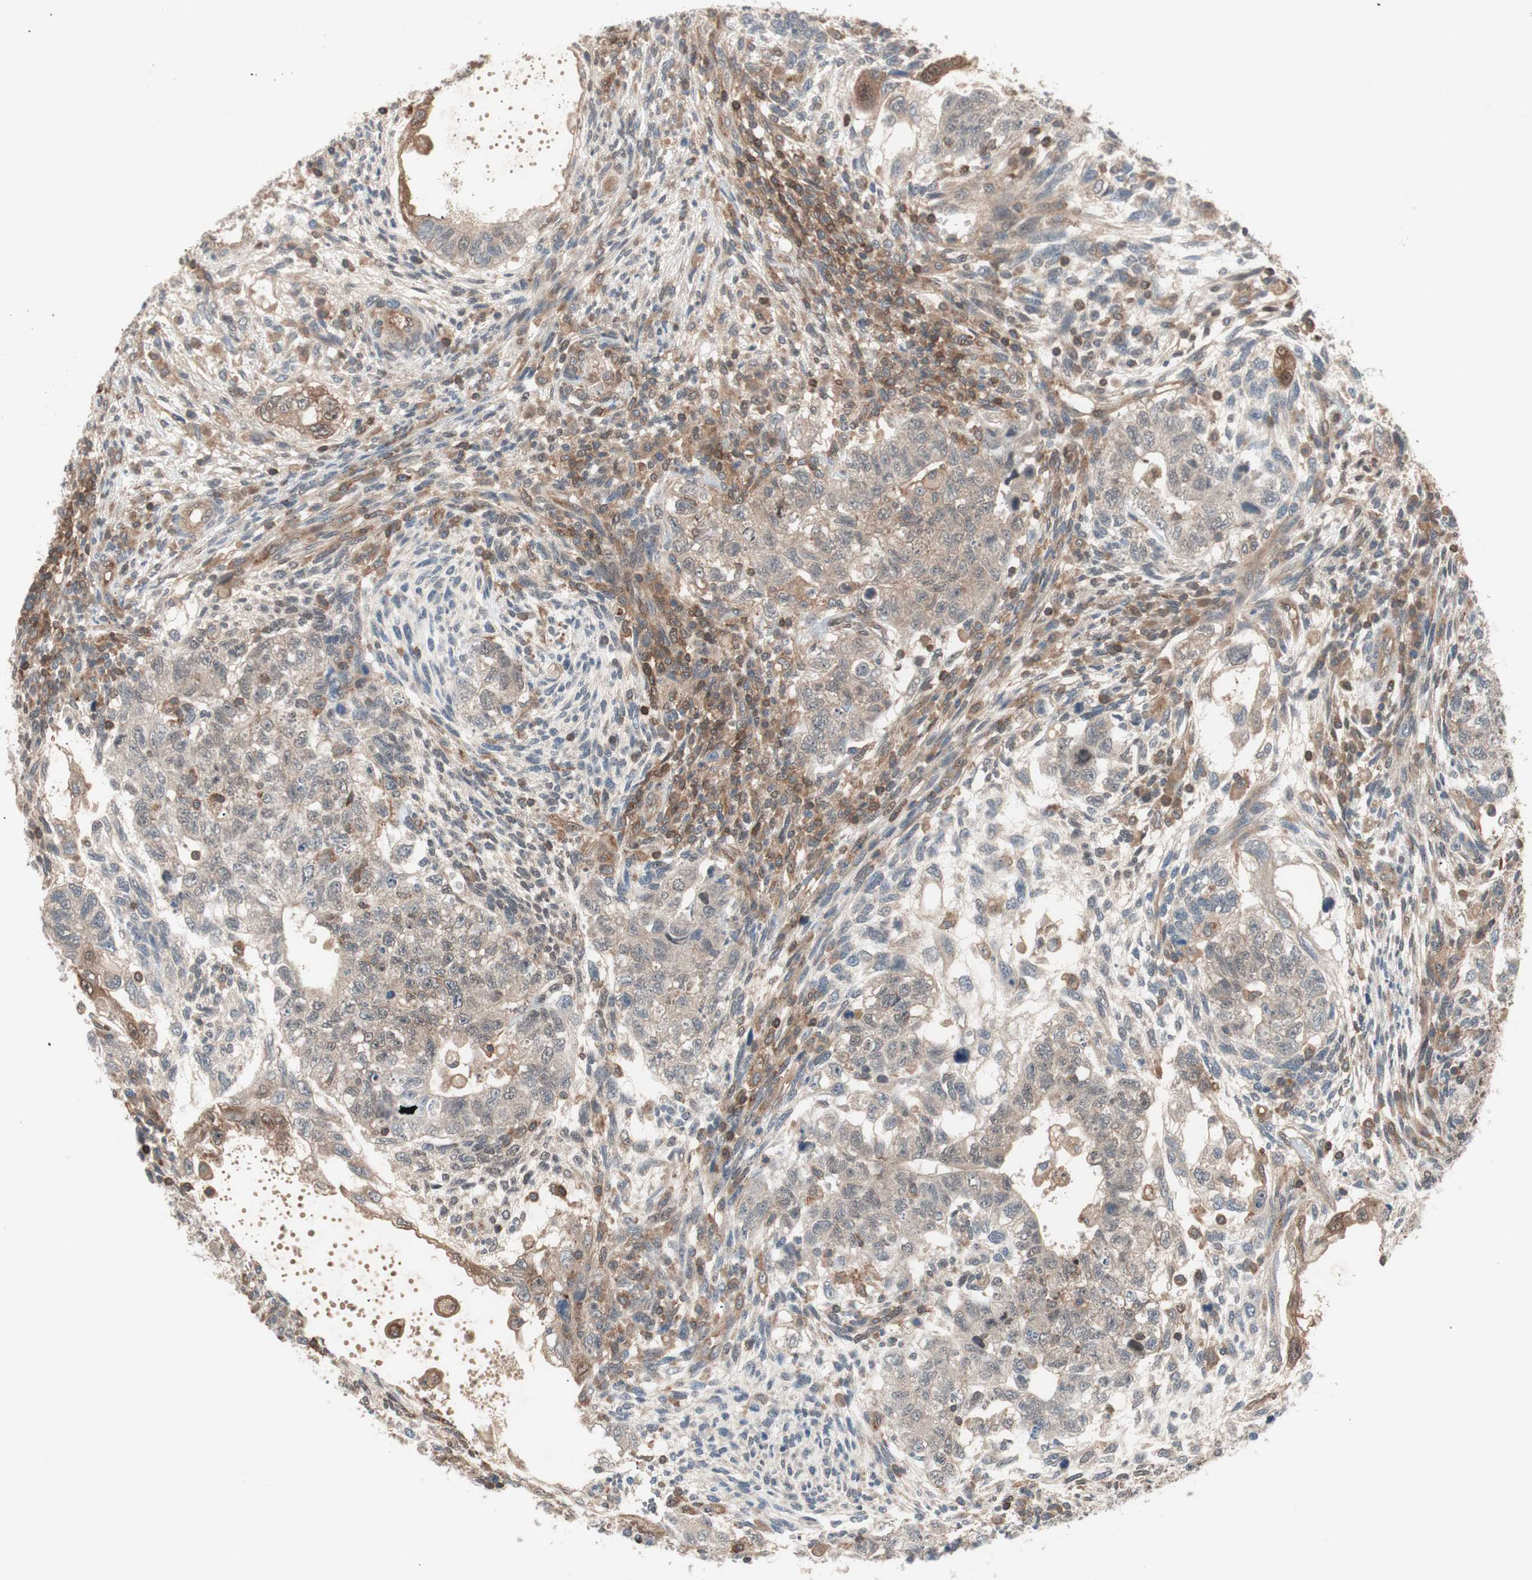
{"staining": {"intensity": "weak", "quantity": ">75%", "location": "cytoplasmic/membranous"}, "tissue": "testis cancer", "cell_type": "Tumor cells", "image_type": "cancer", "snomed": [{"axis": "morphology", "description": "Normal tissue, NOS"}, {"axis": "morphology", "description": "Carcinoma, Embryonal, NOS"}, {"axis": "topography", "description": "Testis"}], "caption": "Weak cytoplasmic/membranous staining for a protein is appreciated in approximately >75% of tumor cells of embryonal carcinoma (testis) using IHC.", "gene": "GALT", "patient": {"sex": "male", "age": 36}}